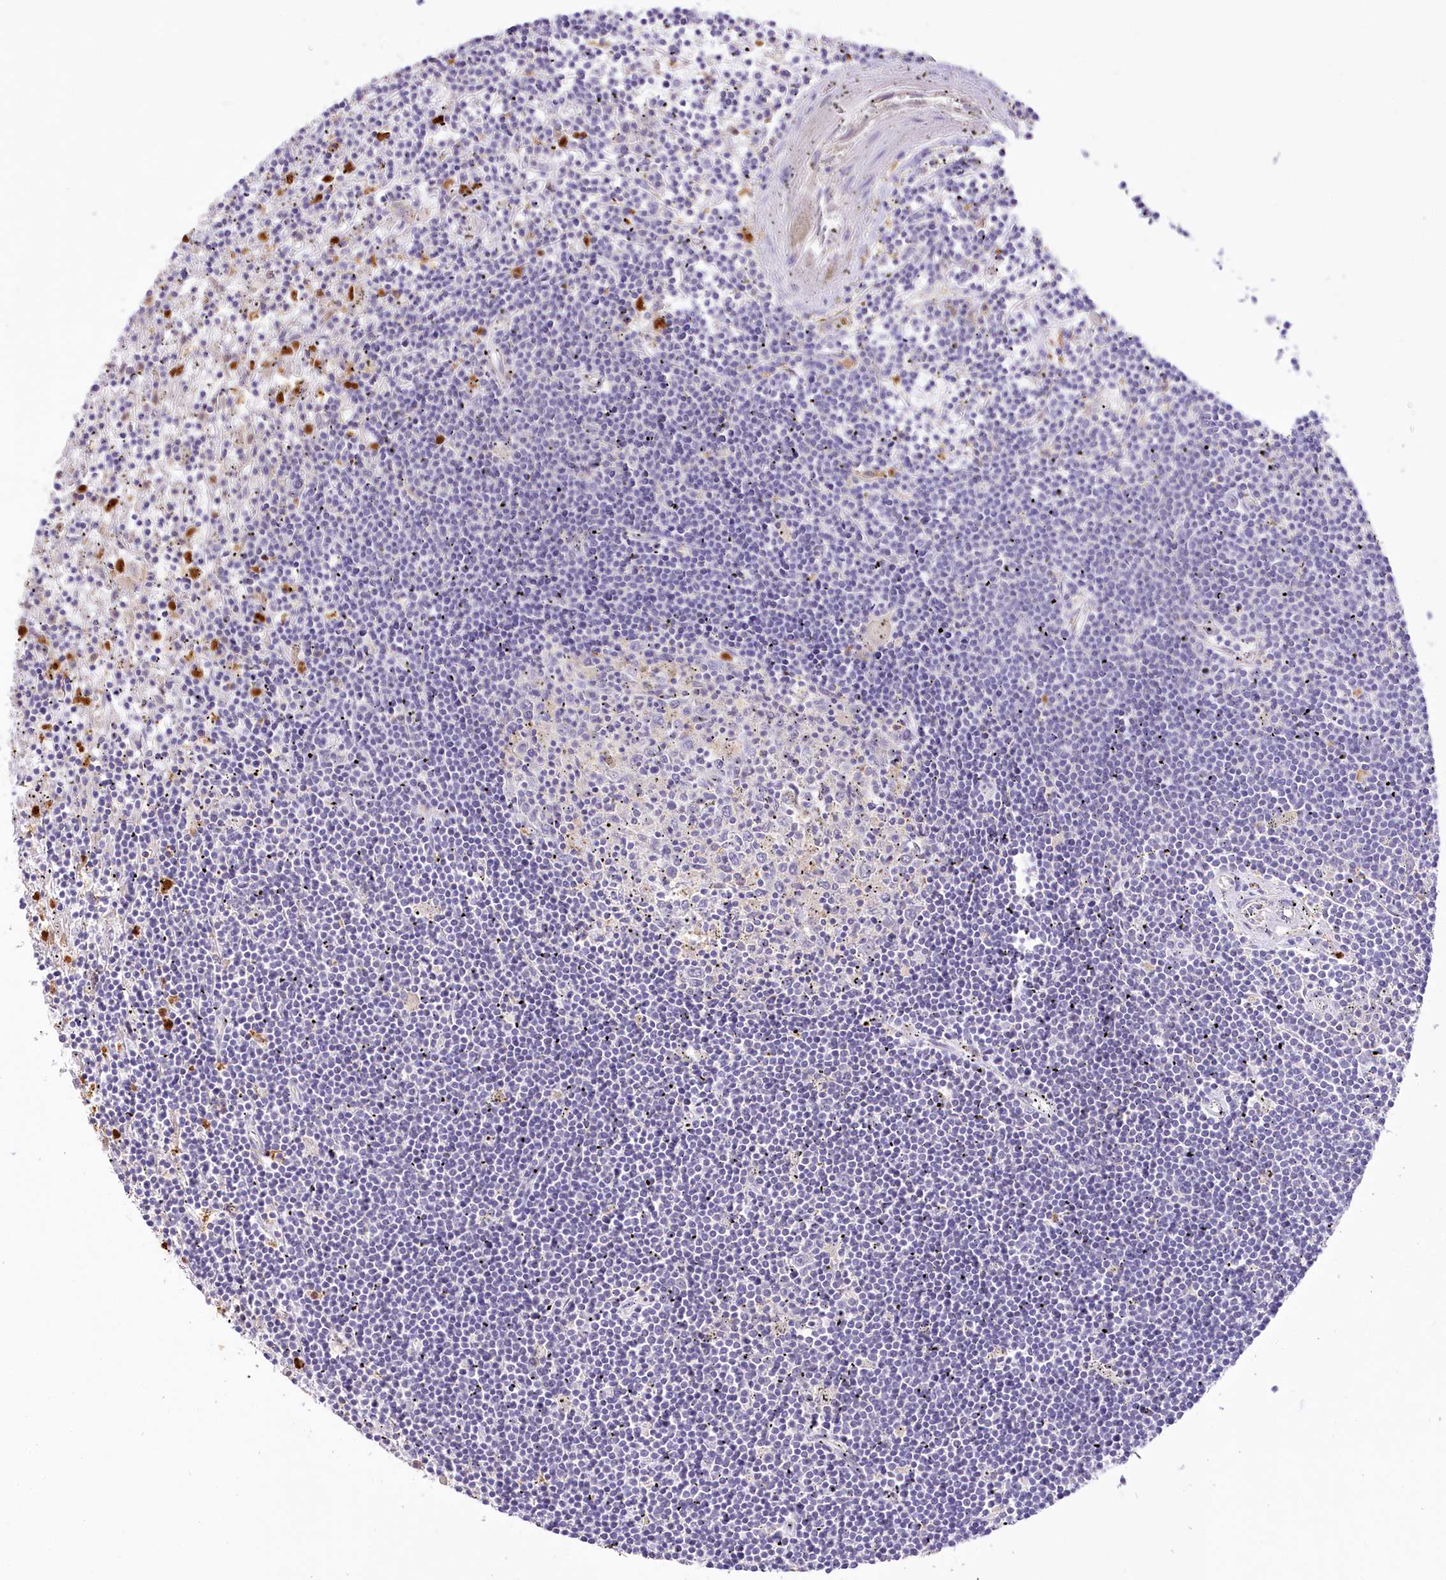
{"staining": {"intensity": "negative", "quantity": "none", "location": "none"}, "tissue": "lymphoma", "cell_type": "Tumor cells", "image_type": "cancer", "snomed": [{"axis": "morphology", "description": "Malignant lymphoma, non-Hodgkin's type, Low grade"}, {"axis": "topography", "description": "Spleen"}], "caption": "Human low-grade malignant lymphoma, non-Hodgkin's type stained for a protein using immunohistochemistry (IHC) demonstrates no staining in tumor cells.", "gene": "DPYD", "patient": {"sex": "male", "age": 76}}